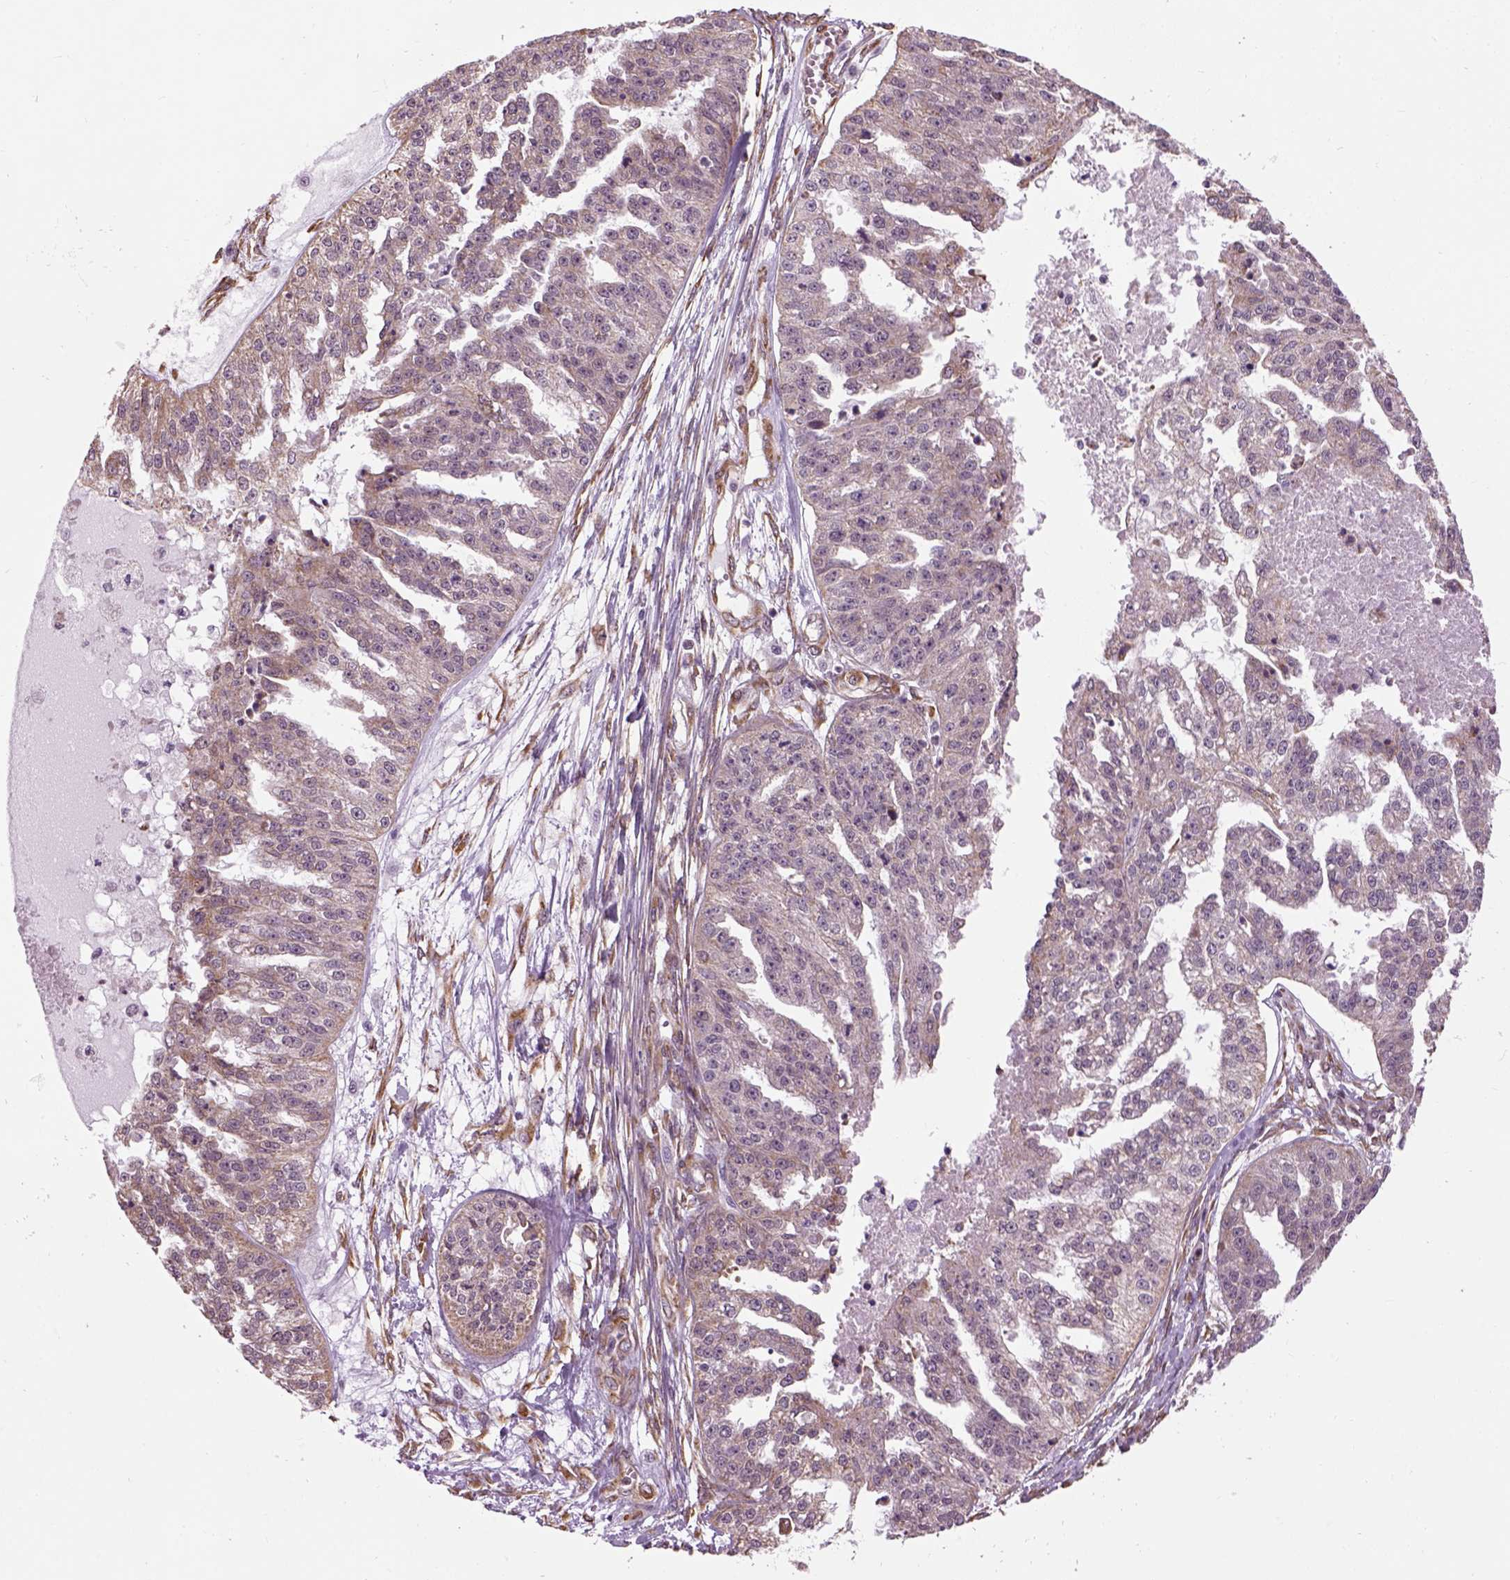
{"staining": {"intensity": "weak", "quantity": ">75%", "location": "cytoplasmic/membranous"}, "tissue": "ovarian cancer", "cell_type": "Tumor cells", "image_type": "cancer", "snomed": [{"axis": "morphology", "description": "Cystadenocarcinoma, serous, NOS"}, {"axis": "topography", "description": "Ovary"}], "caption": "Ovarian cancer stained for a protein shows weak cytoplasmic/membranous positivity in tumor cells.", "gene": "XK", "patient": {"sex": "female", "age": 58}}